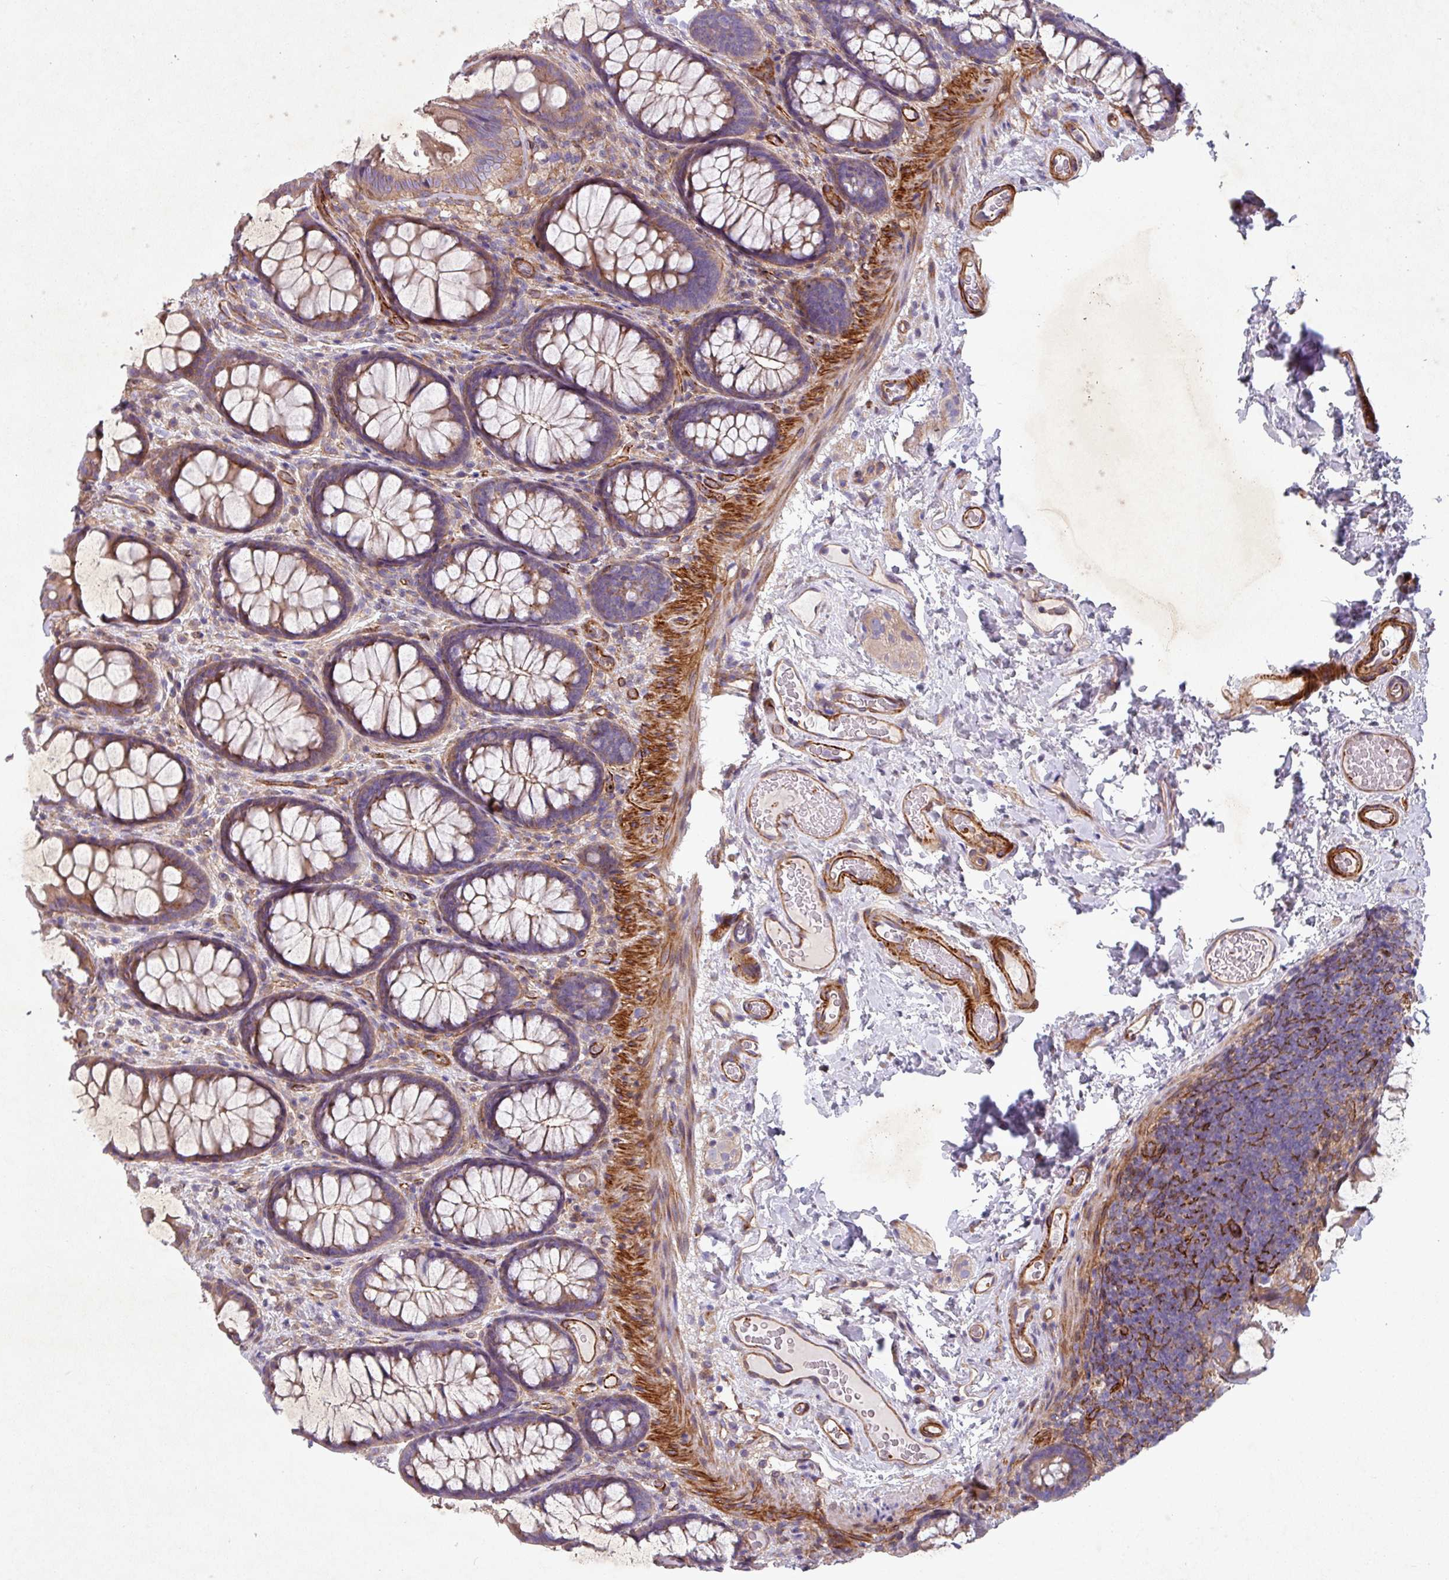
{"staining": {"intensity": "moderate", "quantity": ">75%", "location": "cytoplasmic/membranous"}, "tissue": "colon", "cell_type": "Endothelial cells", "image_type": "normal", "snomed": [{"axis": "morphology", "description": "Normal tissue, NOS"}, {"axis": "topography", "description": "Colon"}], "caption": "A high-resolution micrograph shows immunohistochemistry (IHC) staining of normal colon, which shows moderate cytoplasmic/membranous staining in approximately >75% of endothelial cells. (DAB (3,3'-diaminobenzidine) IHC with brightfield microscopy, high magnification).", "gene": "ATP2C2", "patient": {"sex": "male", "age": 46}}